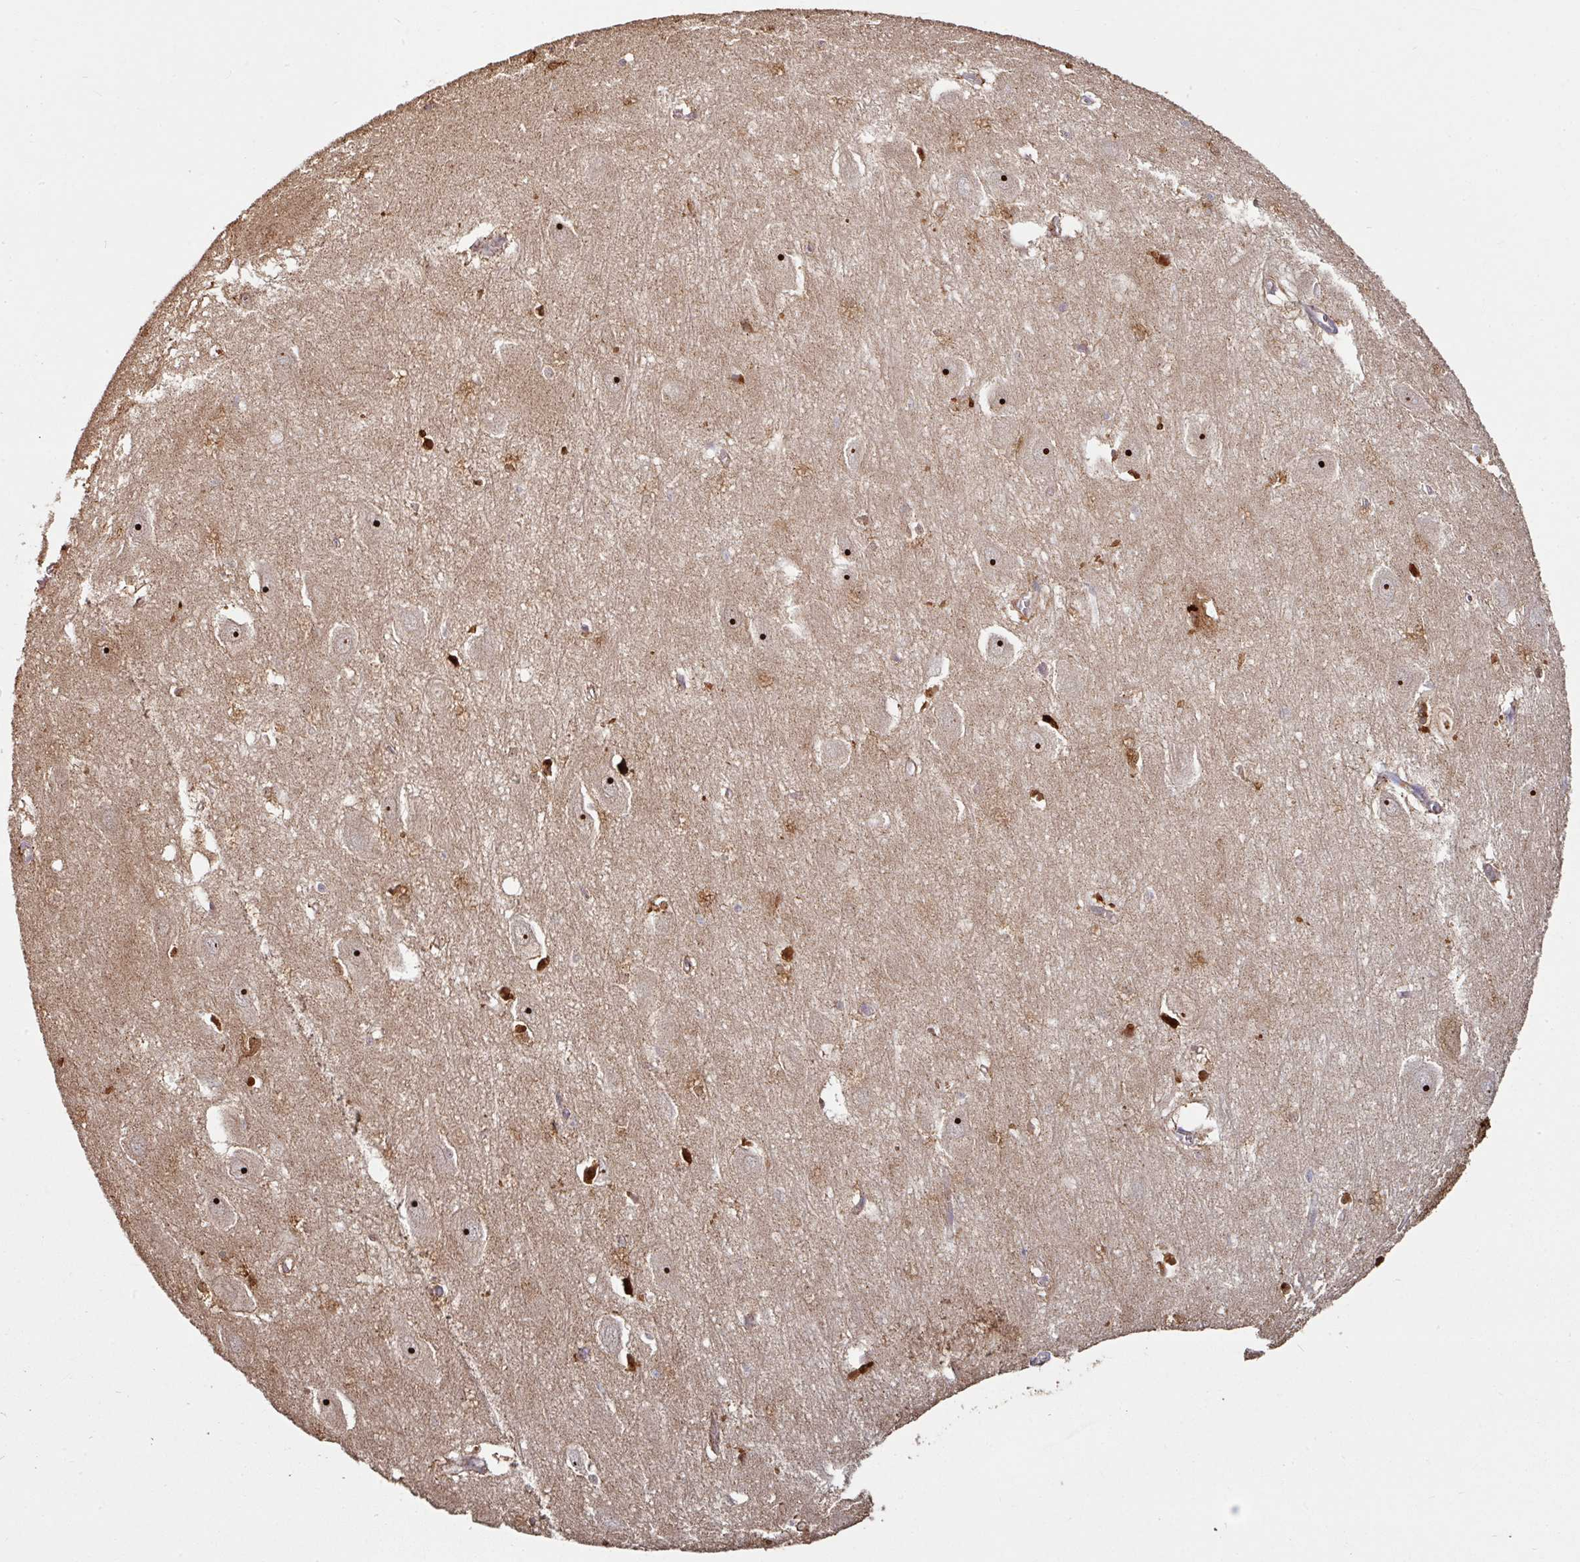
{"staining": {"intensity": "moderate", "quantity": "<25%", "location": "cytoplasmic/membranous,nuclear"}, "tissue": "hippocampus", "cell_type": "Glial cells", "image_type": "normal", "snomed": [{"axis": "morphology", "description": "Normal tissue, NOS"}, {"axis": "topography", "description": "Hippocampus"}], "caption": "Immunohistochemical staining of benign hippocampus displays moderate cytoplasmic/membranous,nuclear protein expression in approximately <25% of glial cells.", "gene": "OR2D3", "patient": {"sex": "female", "age": 64}}